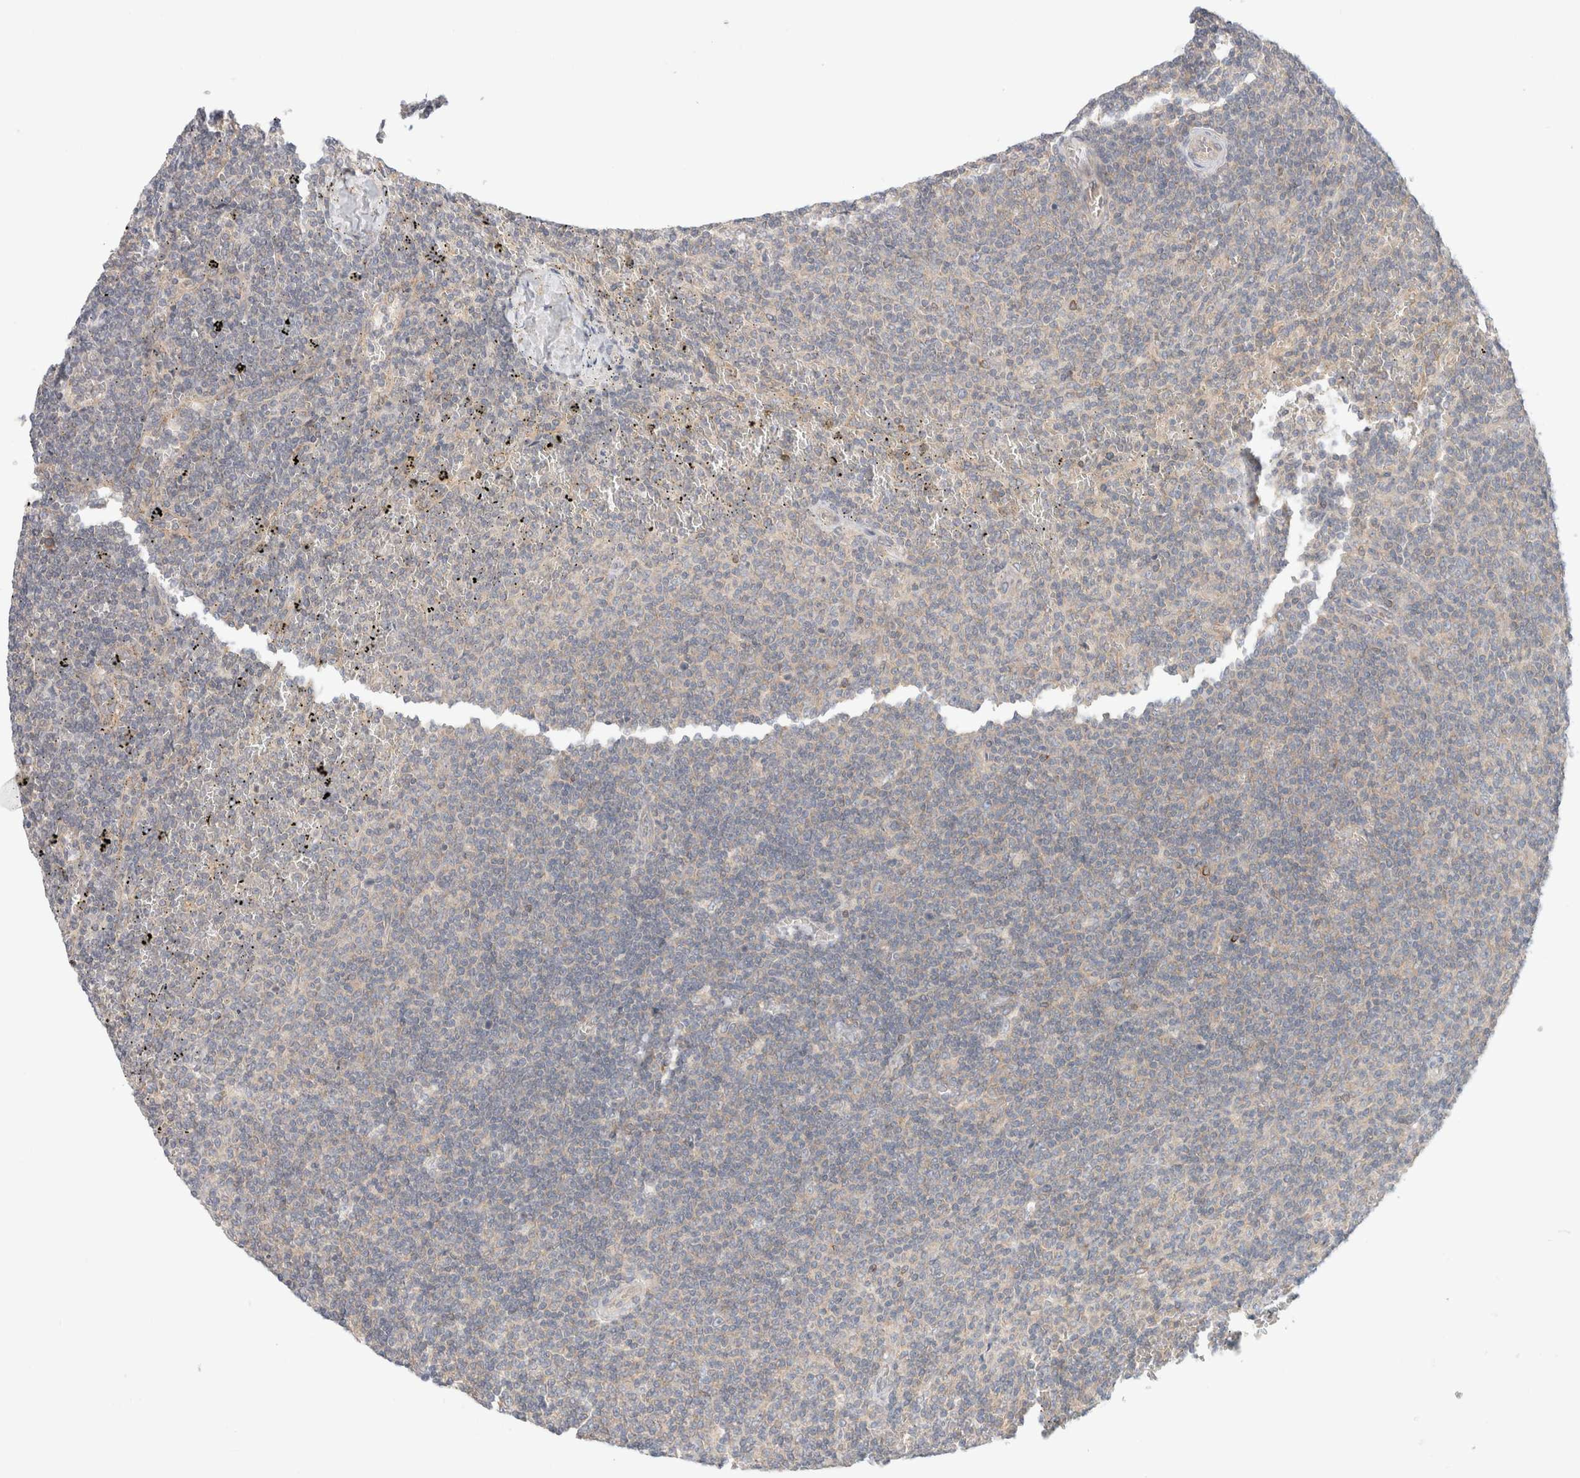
{"staining": {"intensity": "negative", "quantity": "none", "location": "none"}, "tissue": "lymphoma", "cell_type": "Tumor cells", "image_type": "cancer", "snomed": [{"axis": "morphology", "description": "Malignant lymphoma, non-Hodgkin's type, Low grade"}, {"axis": "topography", "description": "Spleen"}], "caption": "Human lymphoma stained for a protein using immunohistochemistry shows no expression in tumor cells.", "gene": "MARK3", "patient": {"sex": "female", "age": 50}}